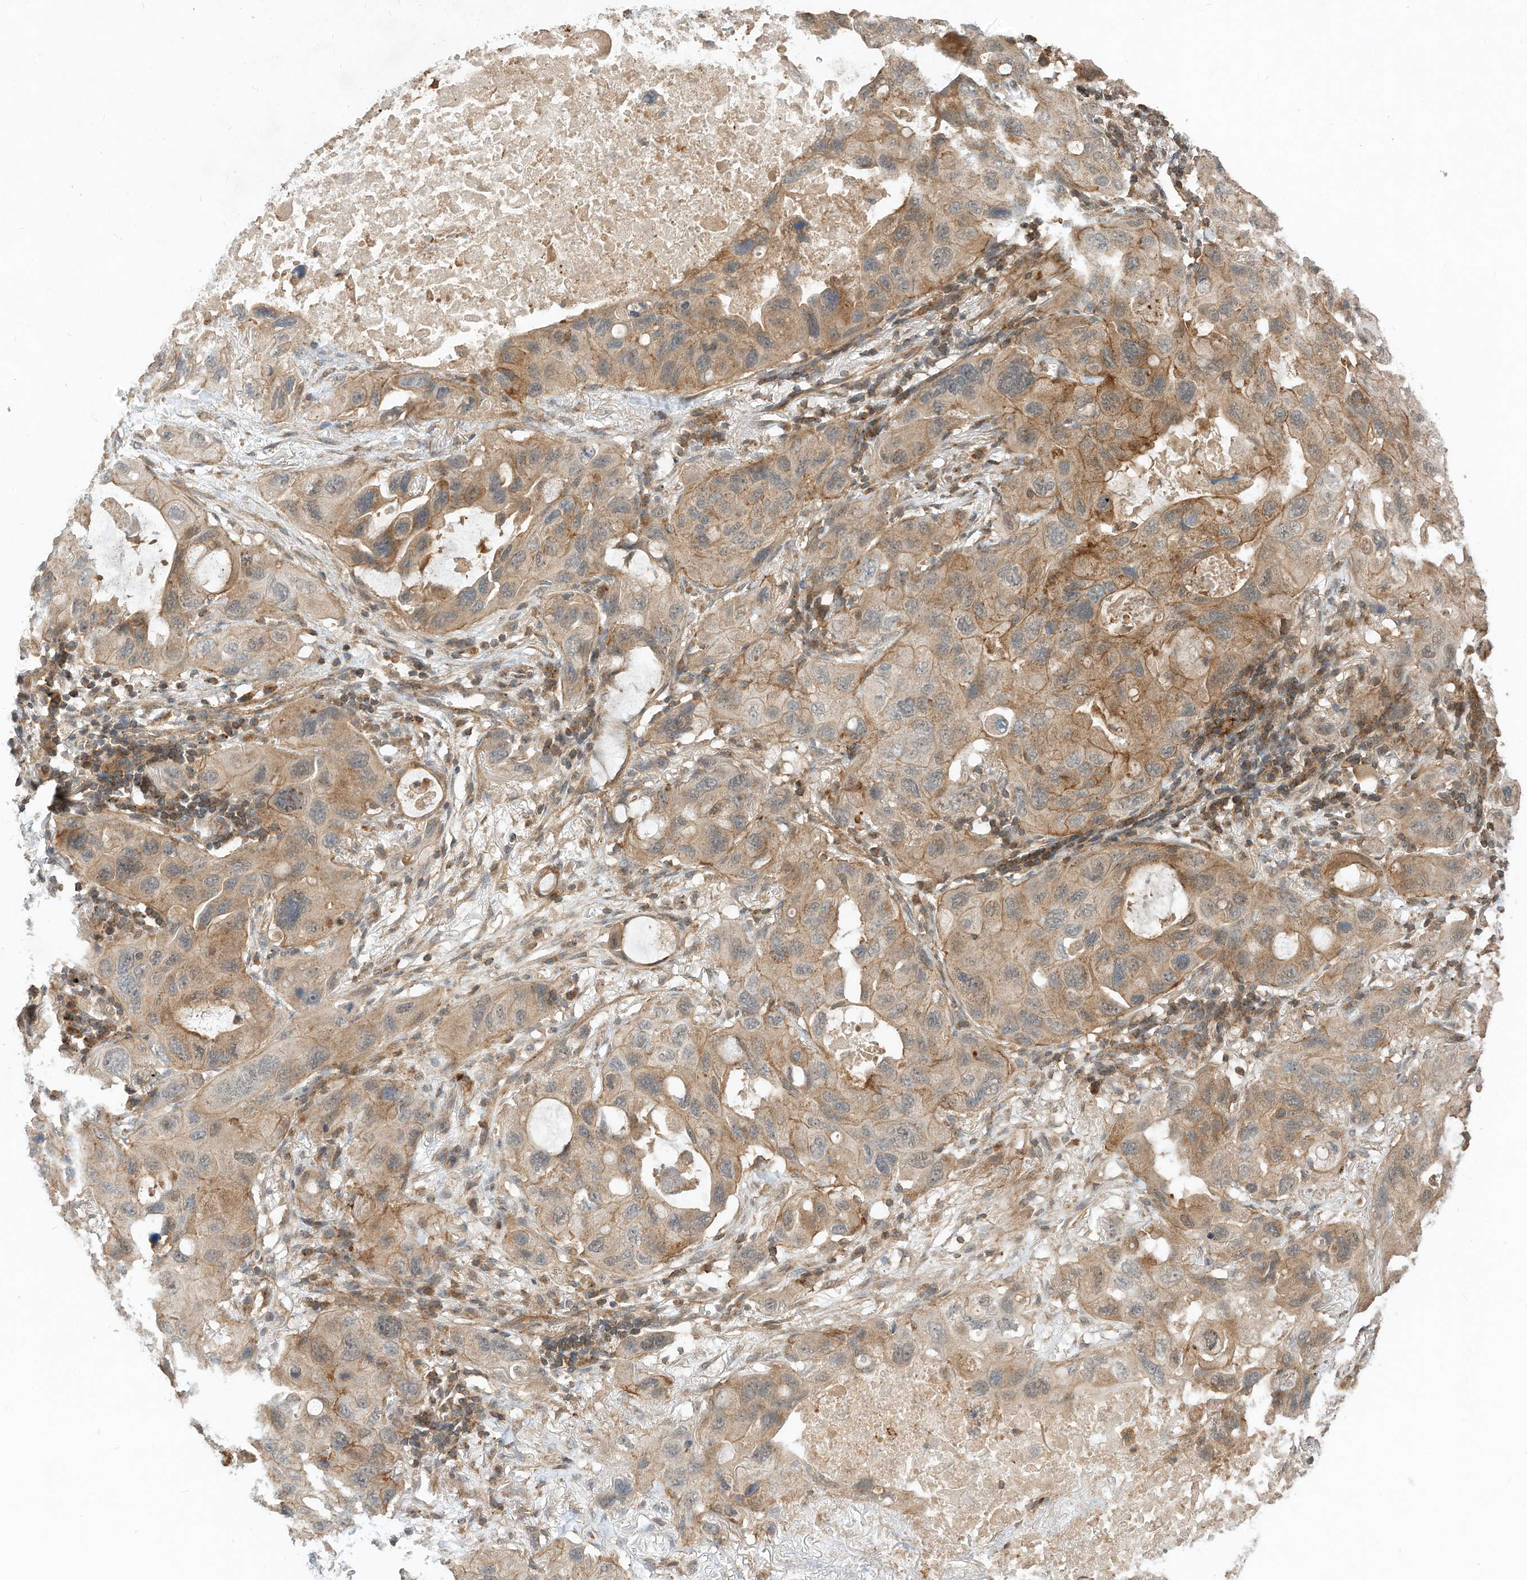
{"staining": {"intensity": "moderate", "quantity": ">75%", "location": "cytoplasmic/membranous"}, "tissue": "lung cancer", "cell_type": "Tumor cells", "image_type": "cancer", "snomed": [{"axis": "morphology", "description": "Squamous cell carcinoma, NOS"}, {"axis": "topography", "description": "Lung"}], "caption": "The image exhibits staining of squamous cell carcinoma (lung), revealing moderate cytoplasmic/membranous protein positivity (brown color) within tumor cells.", "gene": "CPAMD8", "patient": {"sex": "female", "age": 73}}